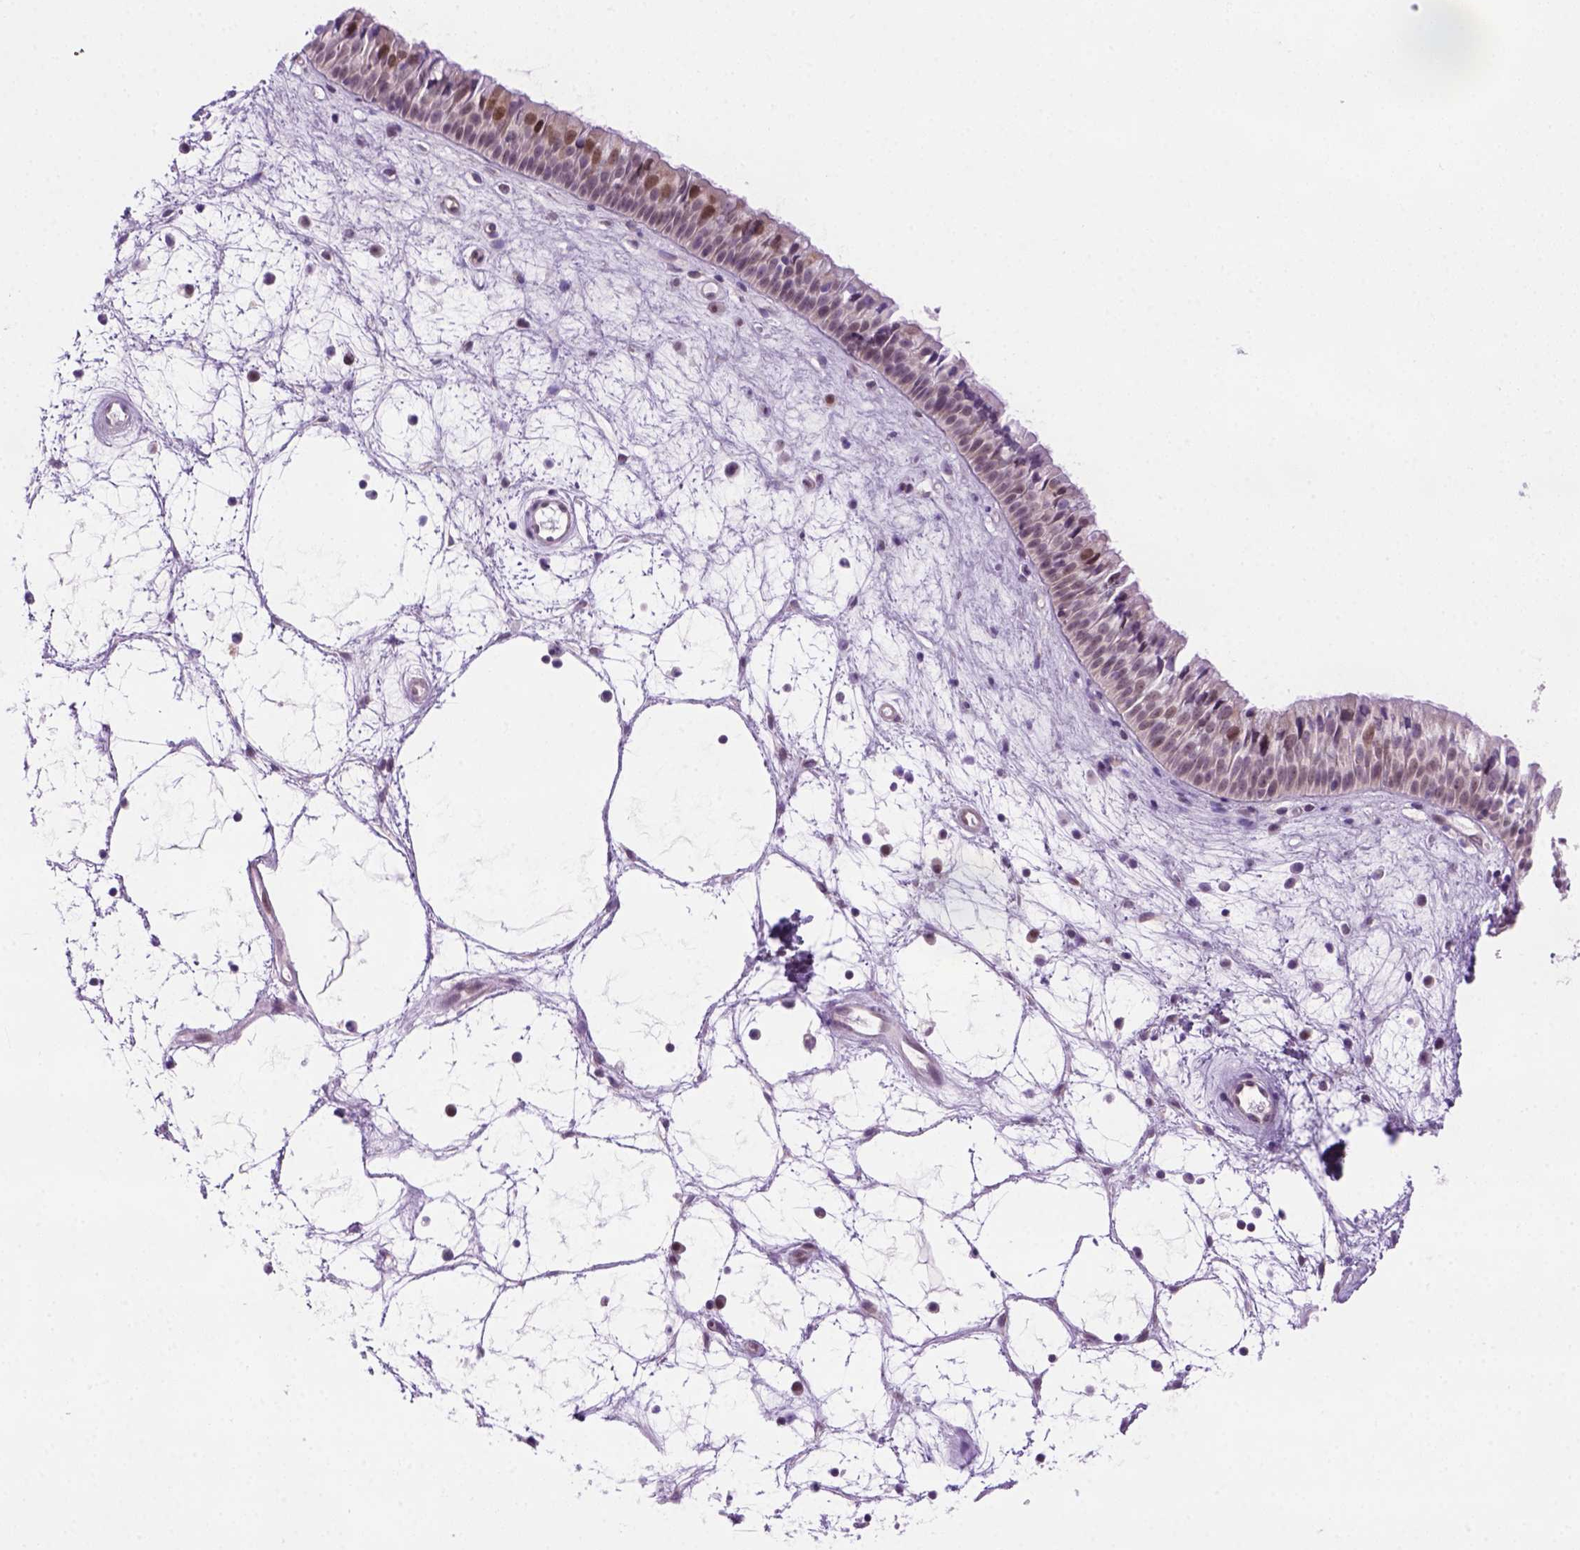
{"staining": {"intensity": "moderate", "quantity": "<25%", "location": "nuclear"}, "tissue": "nasopharynx", "cell_type": "Respiratory epithelial cells", "image_type": "normal", "snomed": [{"axis": "morphology", "description": "Normal tissue, NOS"}, {"axis": "topography", "description": "Nasopharynx"}], "caption": "Immunohistochemistry (IHC) of unremarkable human nasopharynx reveals low levels of moderate nuclear positivity in about <25% of respiratory epithelial cells.", "gene": "MGMT", "patient": {"sex": "male", "age": 69}}